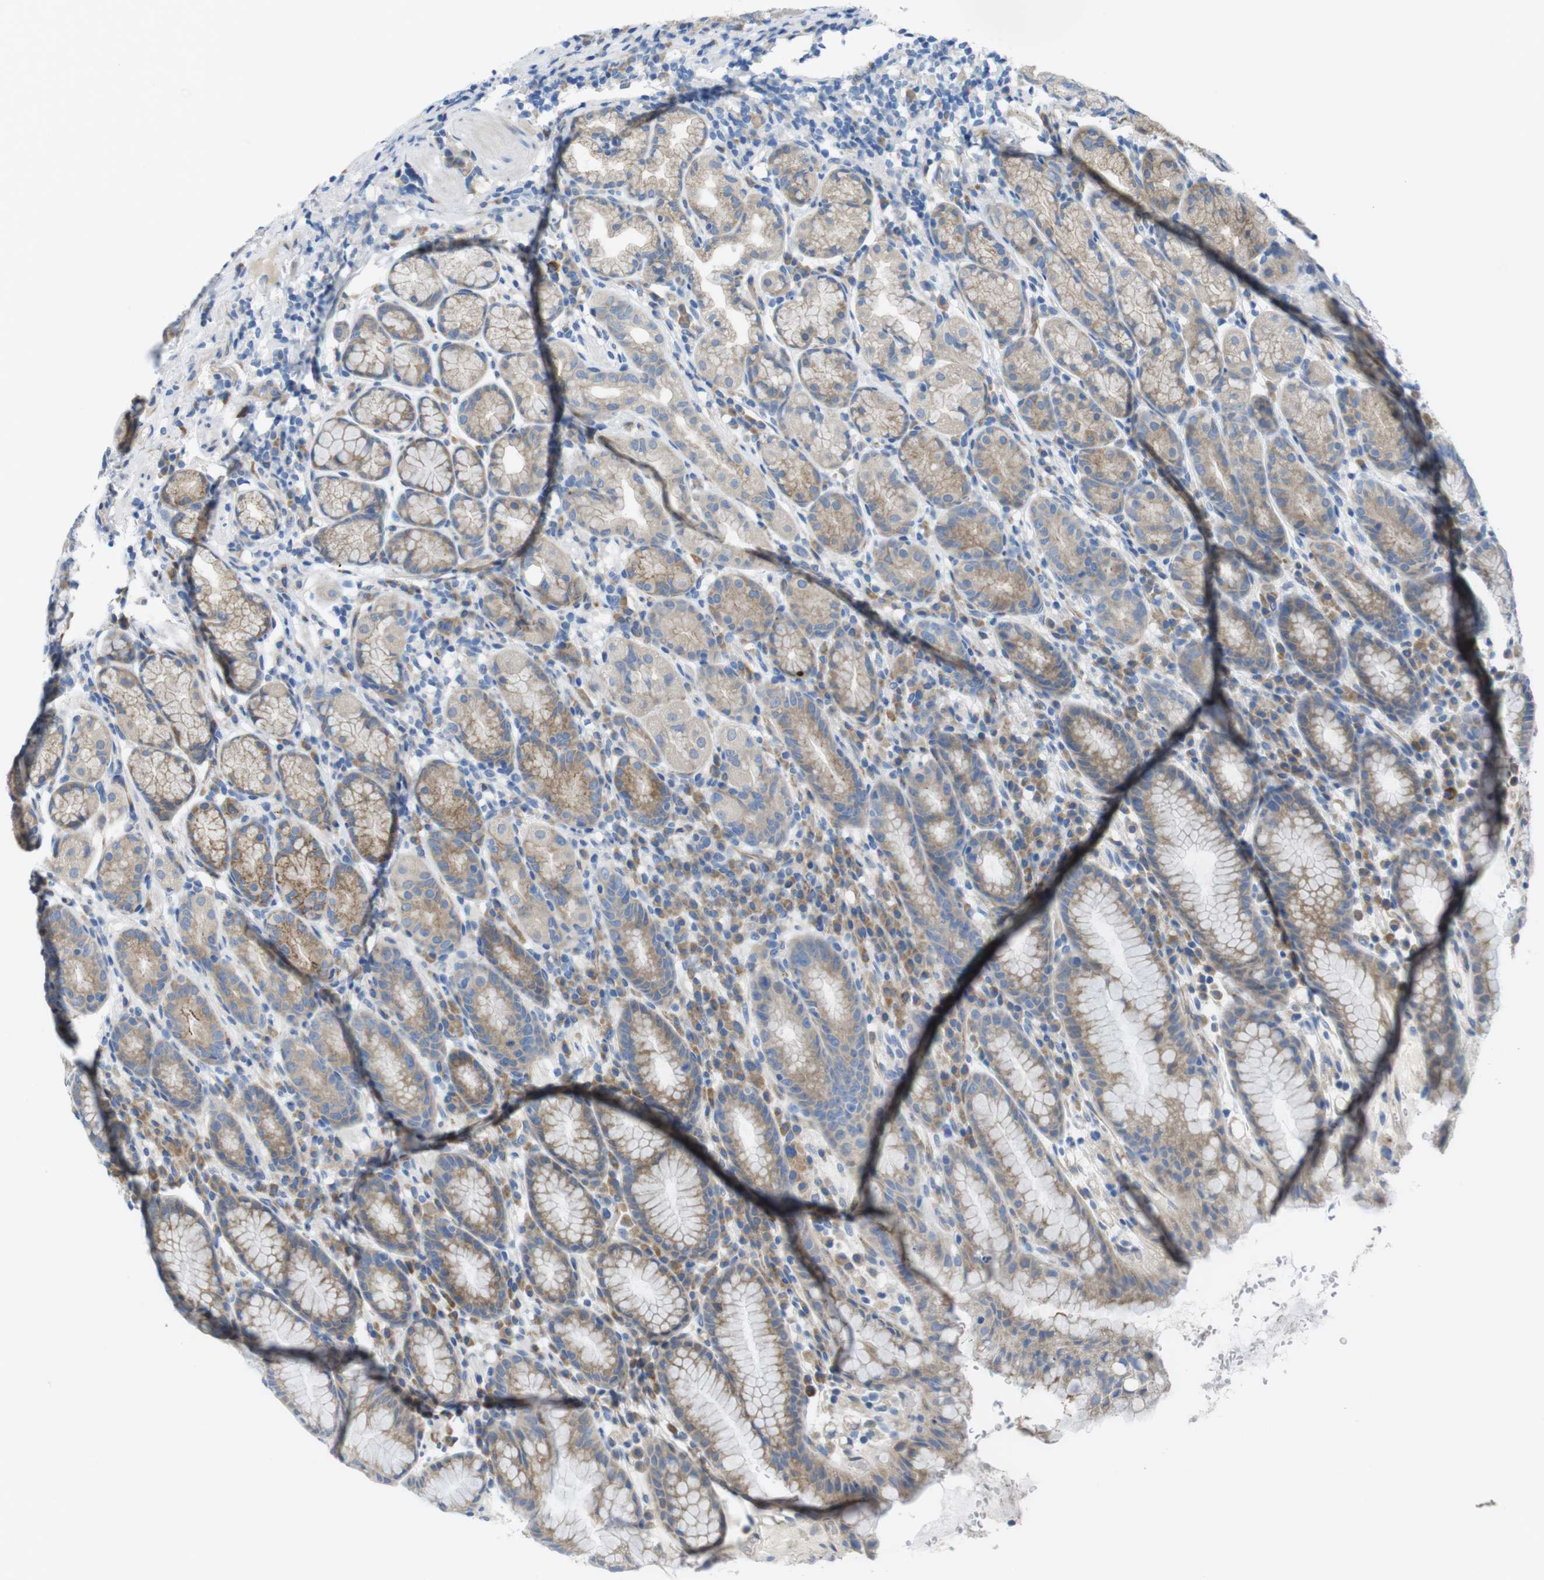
{"staining": {"intensity": "weak", "quantity": ">75%", "location": "cytoplasmic/membranous"}, "tissue": "stomach", "cell_type": "Glandular cells", "image_type": "normal", "snomed": [{"axis": "morphology", "description": "Normal tissue, NOS"}, {"axis": "topography", "description": "Stomach, lower"}], "caption": "Immunohistochemical staining of benign human stomach demonstrates weak cytoplasmic/membranous protein staining in about >75% of glandular cells. The staining is performed using DAB (3,3'-diaminobenzidine) brown chromogen to label protein expression. The nuclei are counter-stained blue using hematoxylin.", "gene": "TMEM234", "patient": {"sex": "male", "age": 52}}